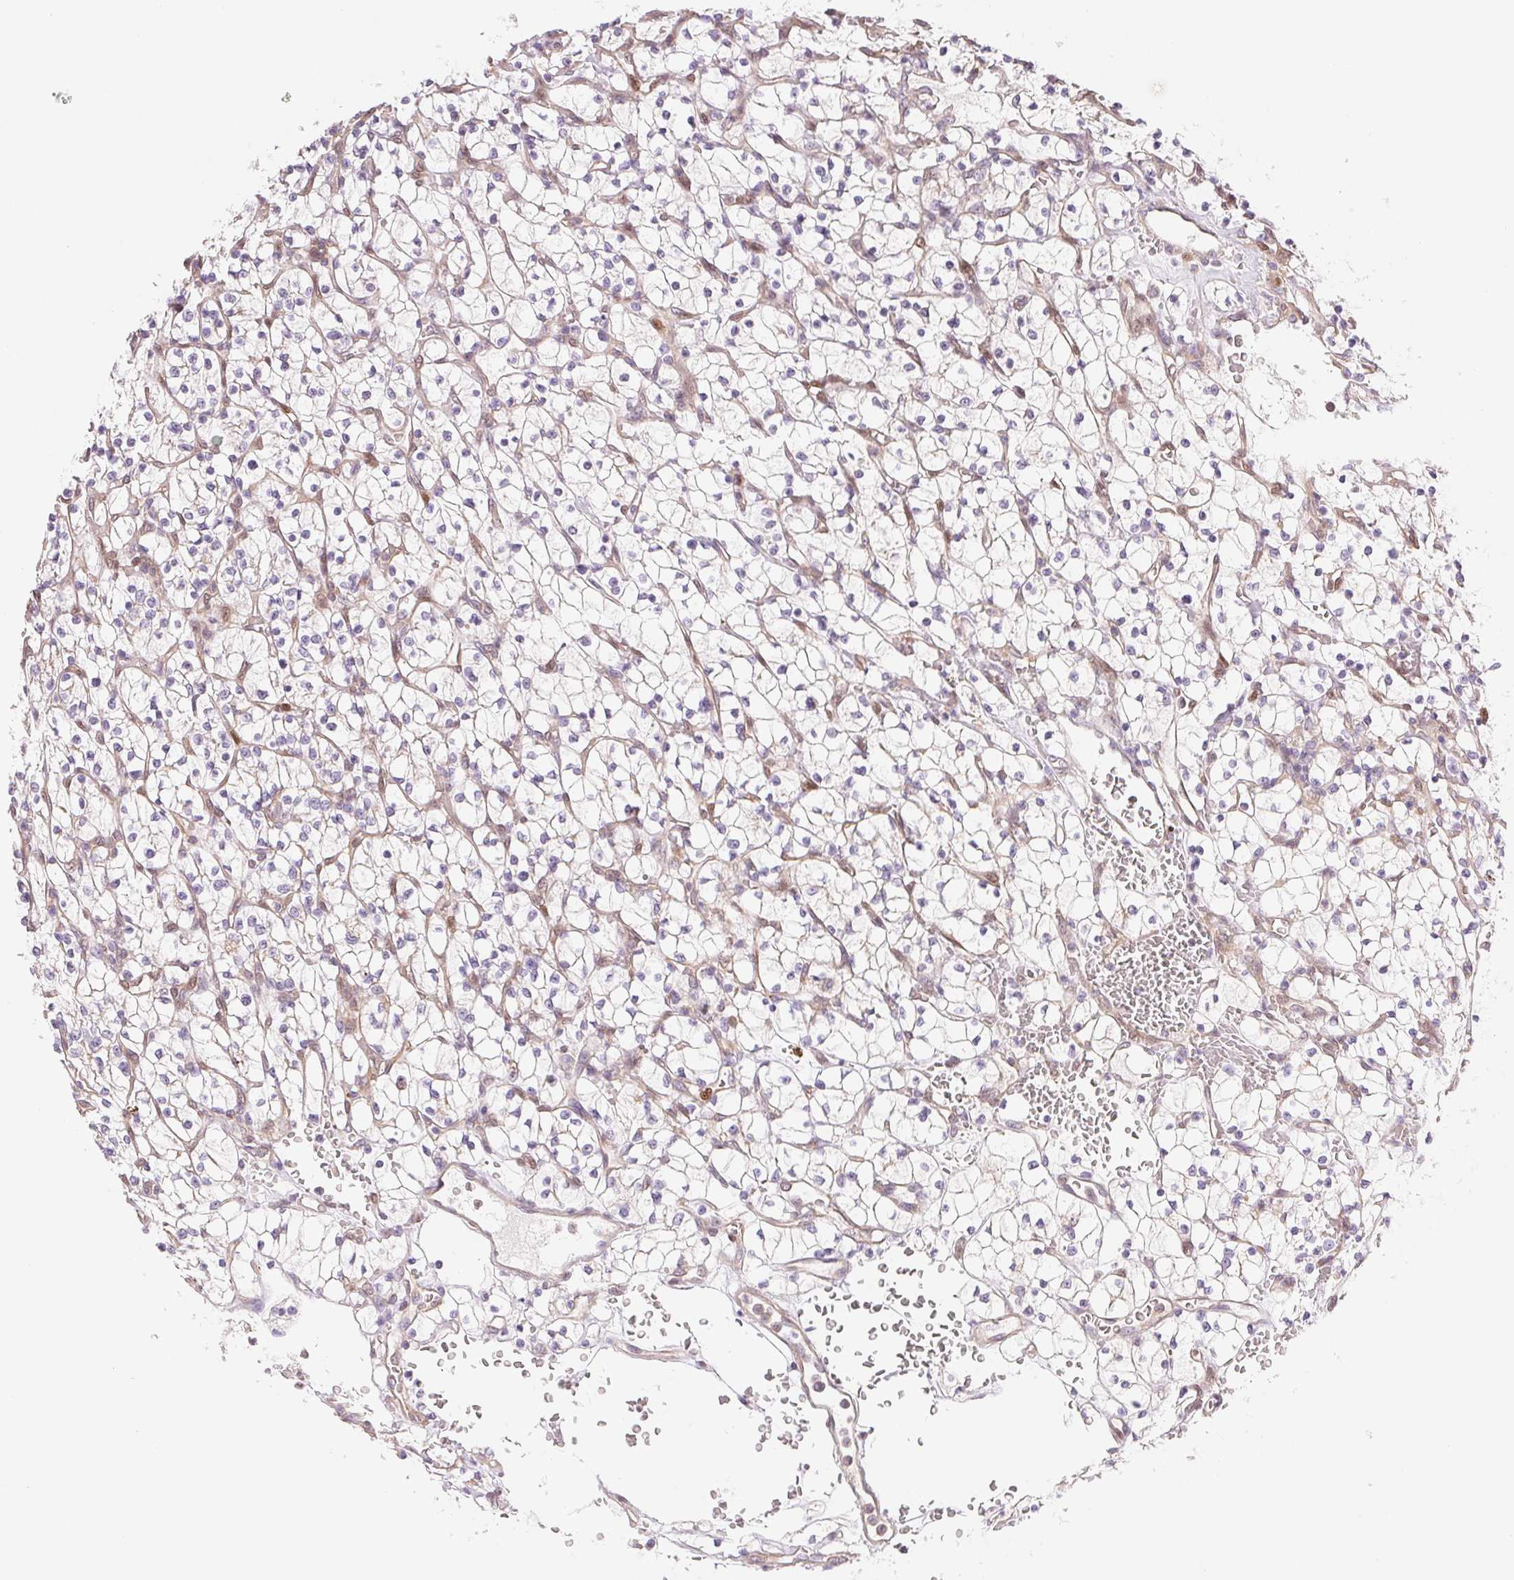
{"staining": {"intensity": "negative", "quantity": "none", "location": "none"}, "tissue": "renal cancer", "cell_type": "Tumor cells", "image_type": "cancer", "snomed": [{"axis": "morphology", "description": "Adenocarcinoma, NOS"}, {"axis": "topography", "description": "Kidney"}], "caption": "Immunohistochemistry of human adenocarcinoma (renal) displays no expression in tumor cells.", "gene": "SMTN", "patient": {"sex": "female", "age": 64}}